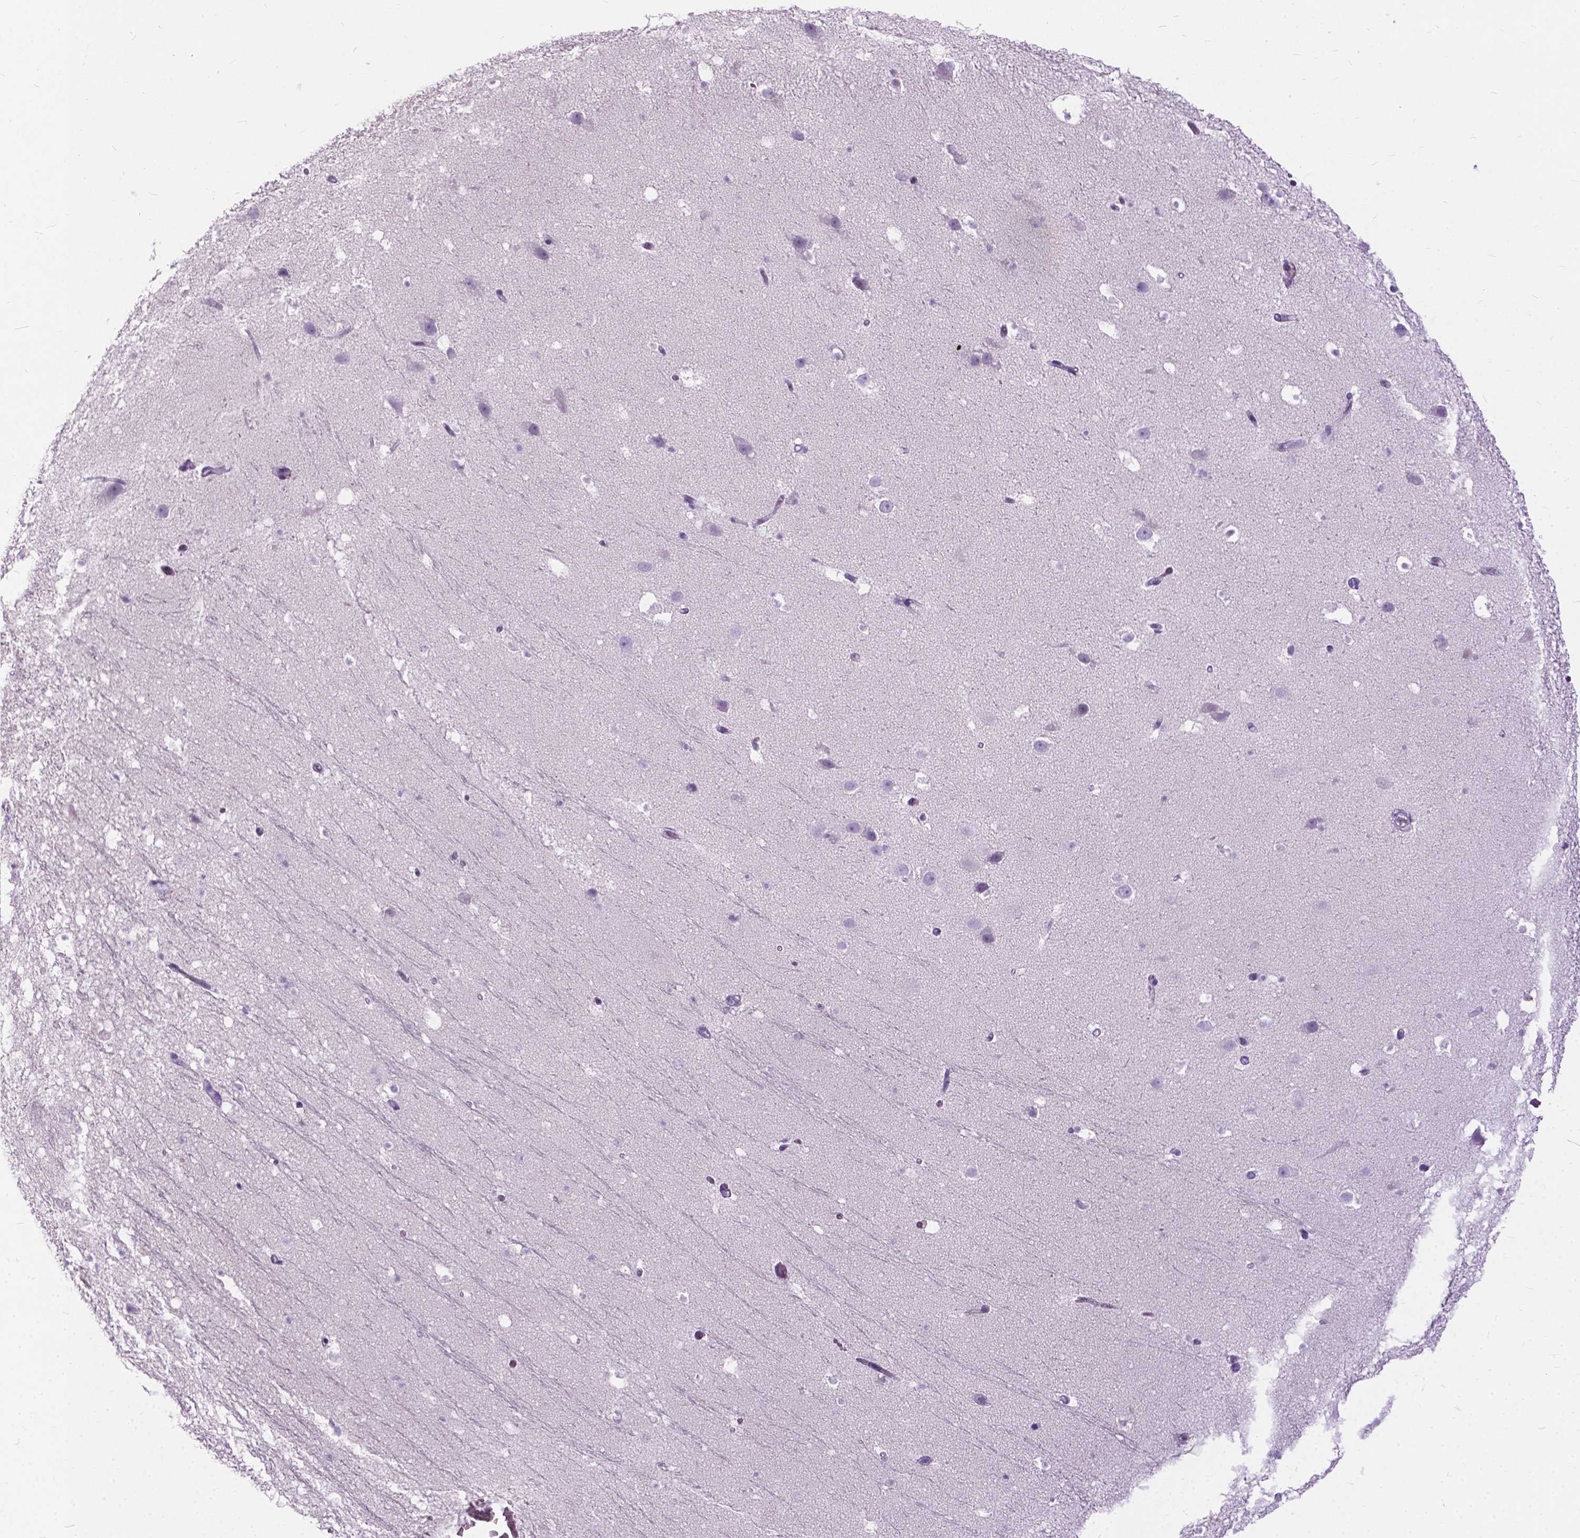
{"staining": {"intensity": "negative", "quantity": "none", "location": "none"}, "tissue": "hippocampus", "cell_type": "Glial cells", "image_type": "normal", "snomed": [{"axis": "morphology", "description": "Normal tissue, NOS"}, {"axis": "topography", "description": "Hippocampus"}], "caption": "Immunohistochemistry (IHC) histopathology image of unremarkable human hippocampus stained for a protein (brown), which exhibits no positivity in glial cells. (DAB immunohistochemistry (IHC) with hematoxylin counter stain).", "gene": "BSND", "patient": {"sex": "male", "age": 26}}